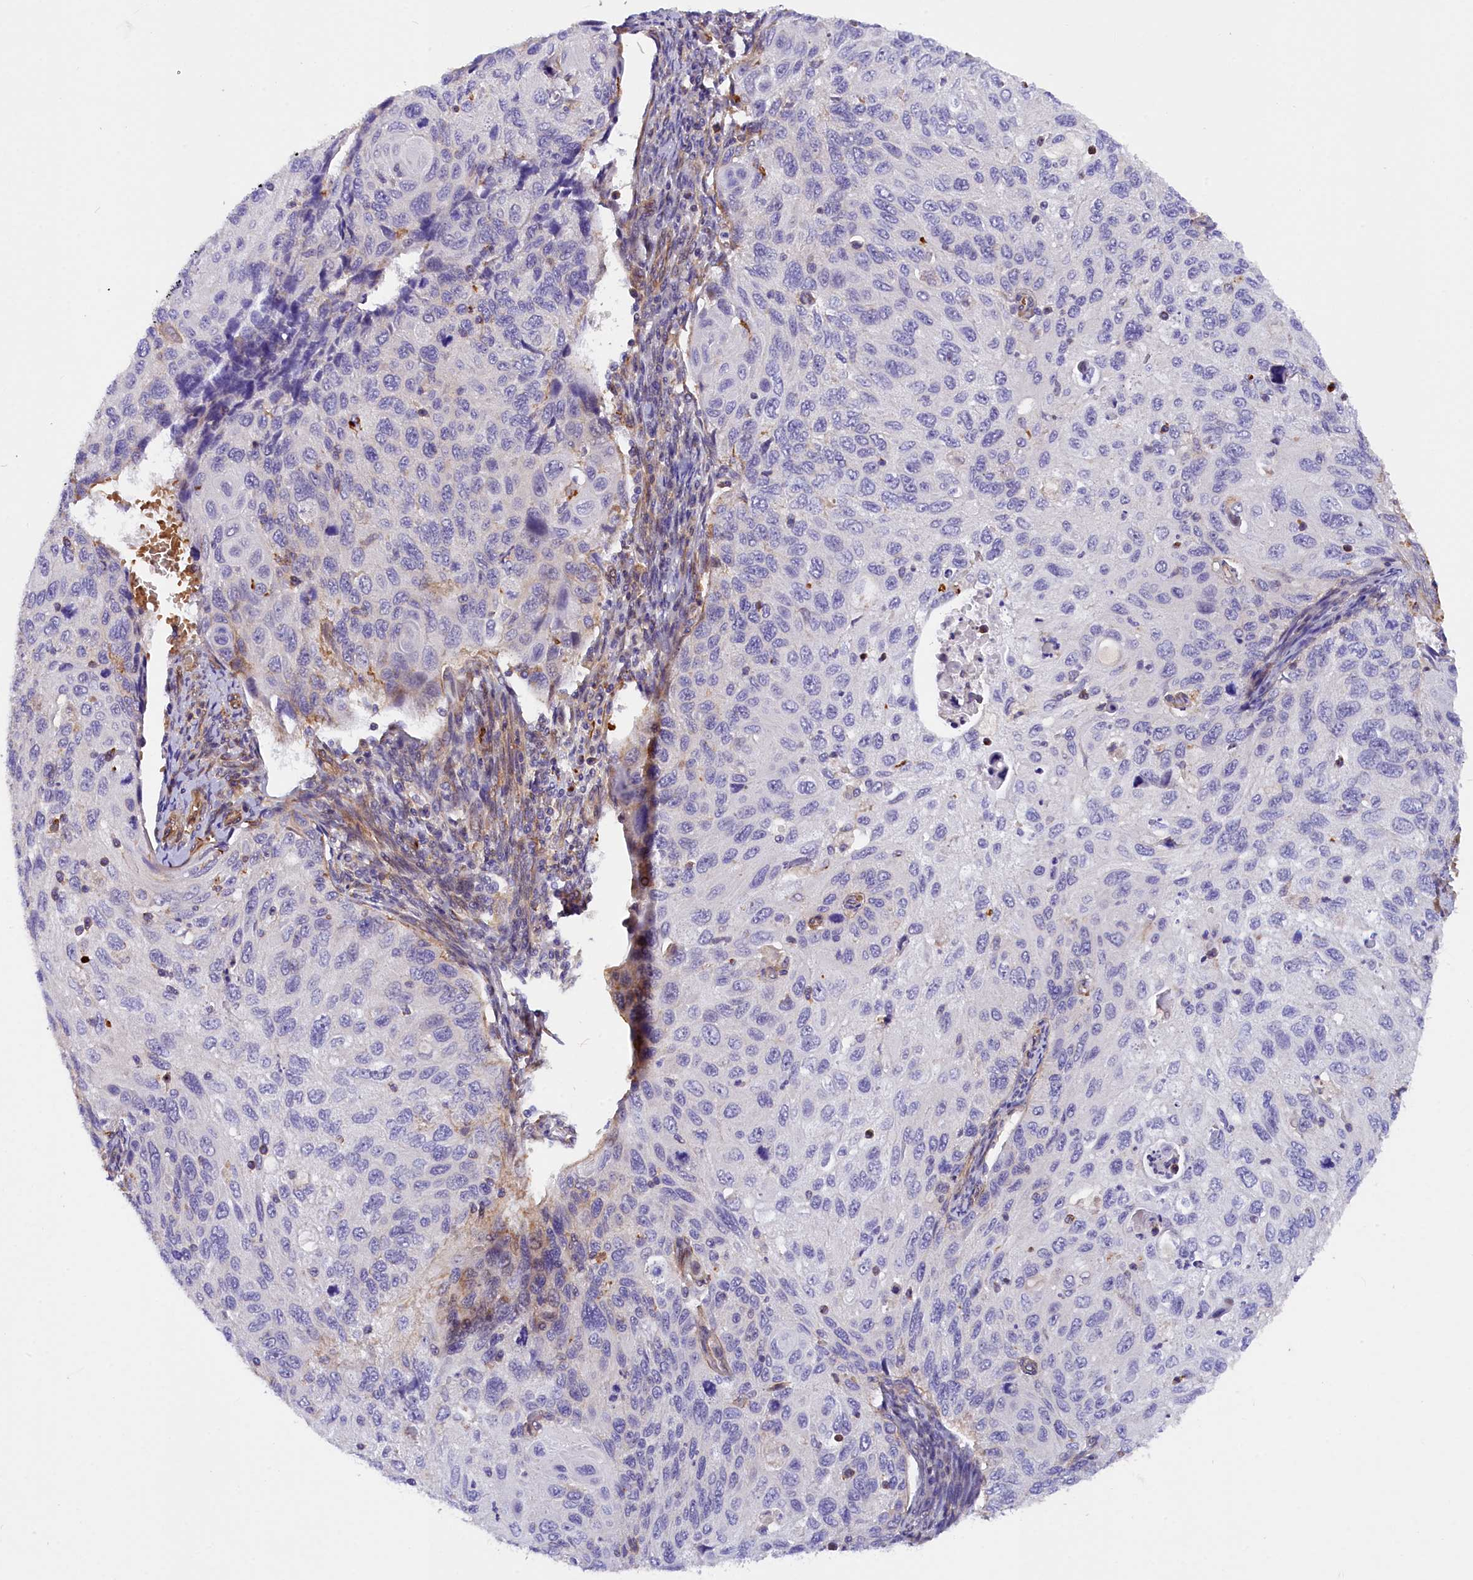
{"staining": {"intensity": "negative", "quantity": "none", "location": "none"}, "tissue": "cervical cancer", "cell_type": "Tumor cells", "image_type": "cancer", "snomed": [{"axis": "morphology", "description": "Squamous cell carcinoma, NOS"}, {"axis": "topography", "description": "Cervix"}], "caption": "This photomicrograph is of squamous cell carcinoma (cervical) stained with IHC to label a protein in brown with the nuclei are counter-stained blue. There is no expression in tumor cells.", "gene": "MED20", "patient": {"sex": "female", "age": 70}}